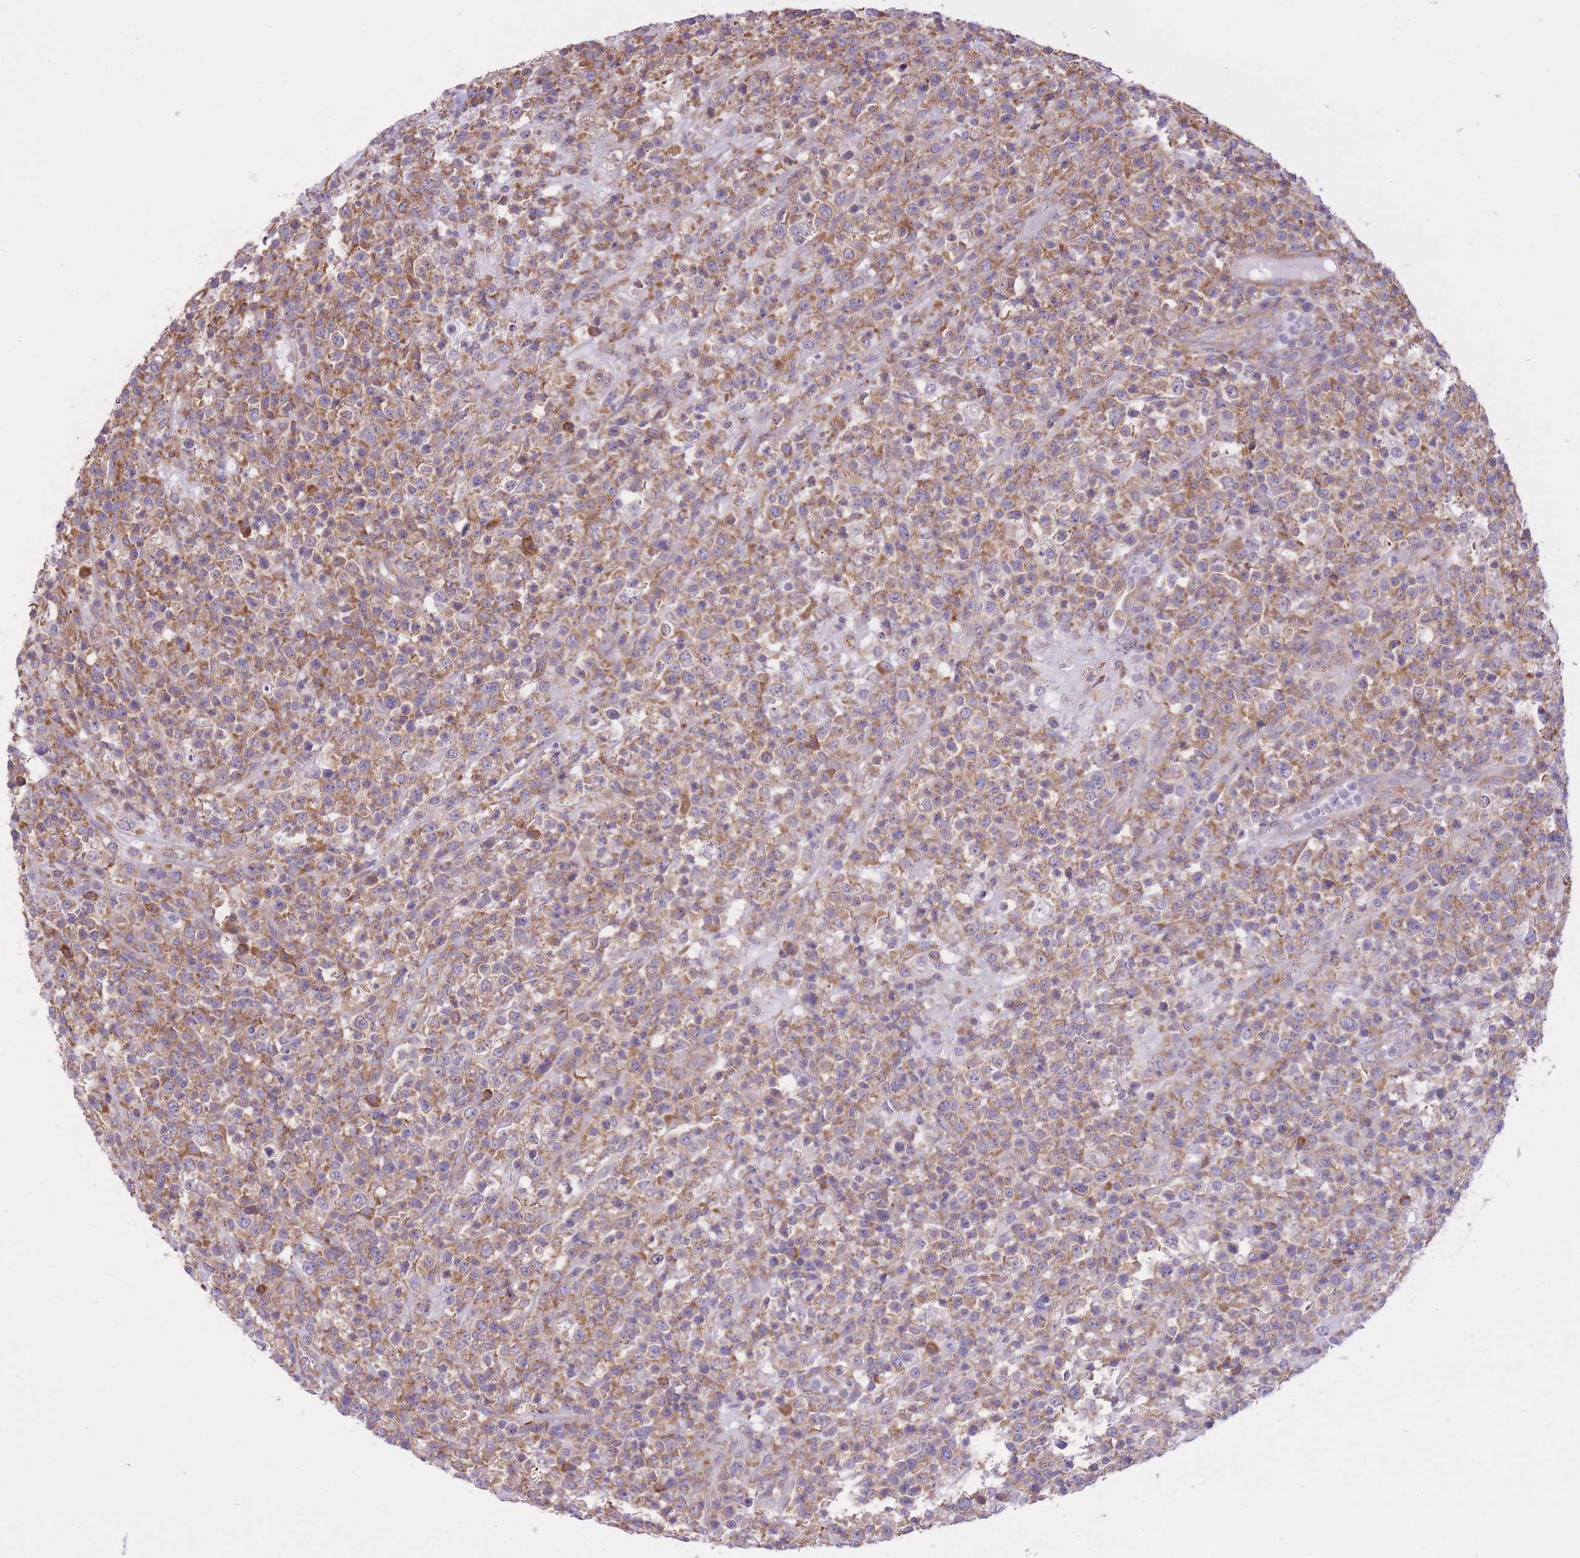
{"staining": {"intensity": "moderate", "quantity": ">75%", "location": "cytoplasmic/membranous"}, "tissue": "lymphoma", "cell_type": "Tumor cells", "image_type": "cancer", "snomed": [{"axis": "morphology", "description": "Malignant lymphoma, non-Hodgkin's type, High grade"}, {"axis": "topography", "description": "Colon"}], "caption": "Protein staining of lymphoma tissue reveals moderate cytoplasmic/membranous staining in about >75% of tumor cells.", "gene": "ZNF501", "patient": {"sex": "female", "age": 53}}